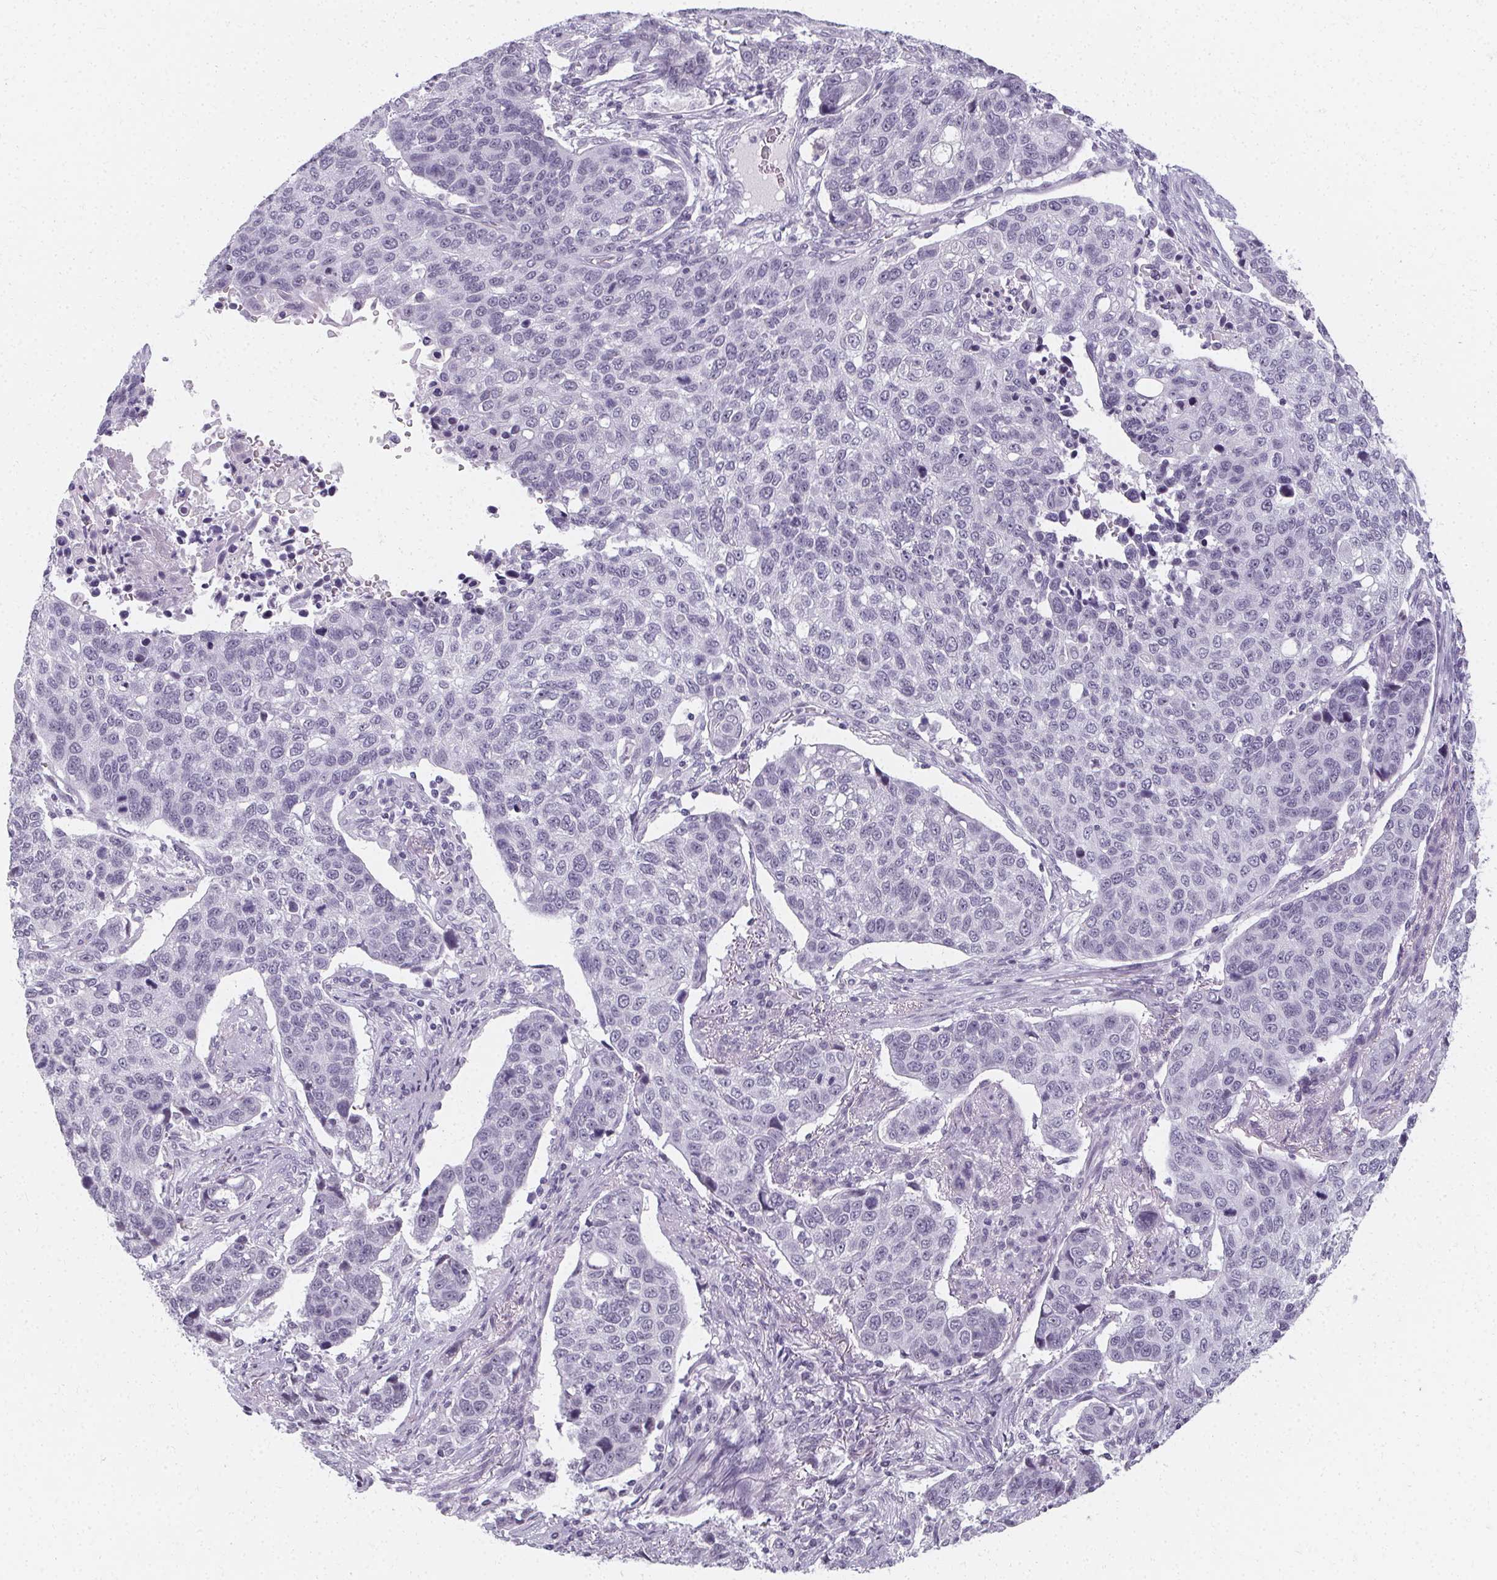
{"staining": {"intensity": "negative", "quantity": "none", "location": "none"}, "tissue": "lung cancer", "cell_type": "Tumor cells", "image_type": "cancer", "snomed": [{"axis": "morphology", "description": "Squamous cell carcinoma, NOS"}, {"axis": "topography", "description": "Lymph node"}, {"axis": "topography", "description": "Lung"}], "caption": "A photomicrograph of lung cancer stained for a protein shows no brown staining in tumor cells.", "gene": "SYNPR", "patient": {"sex": "male", "age": 61}}